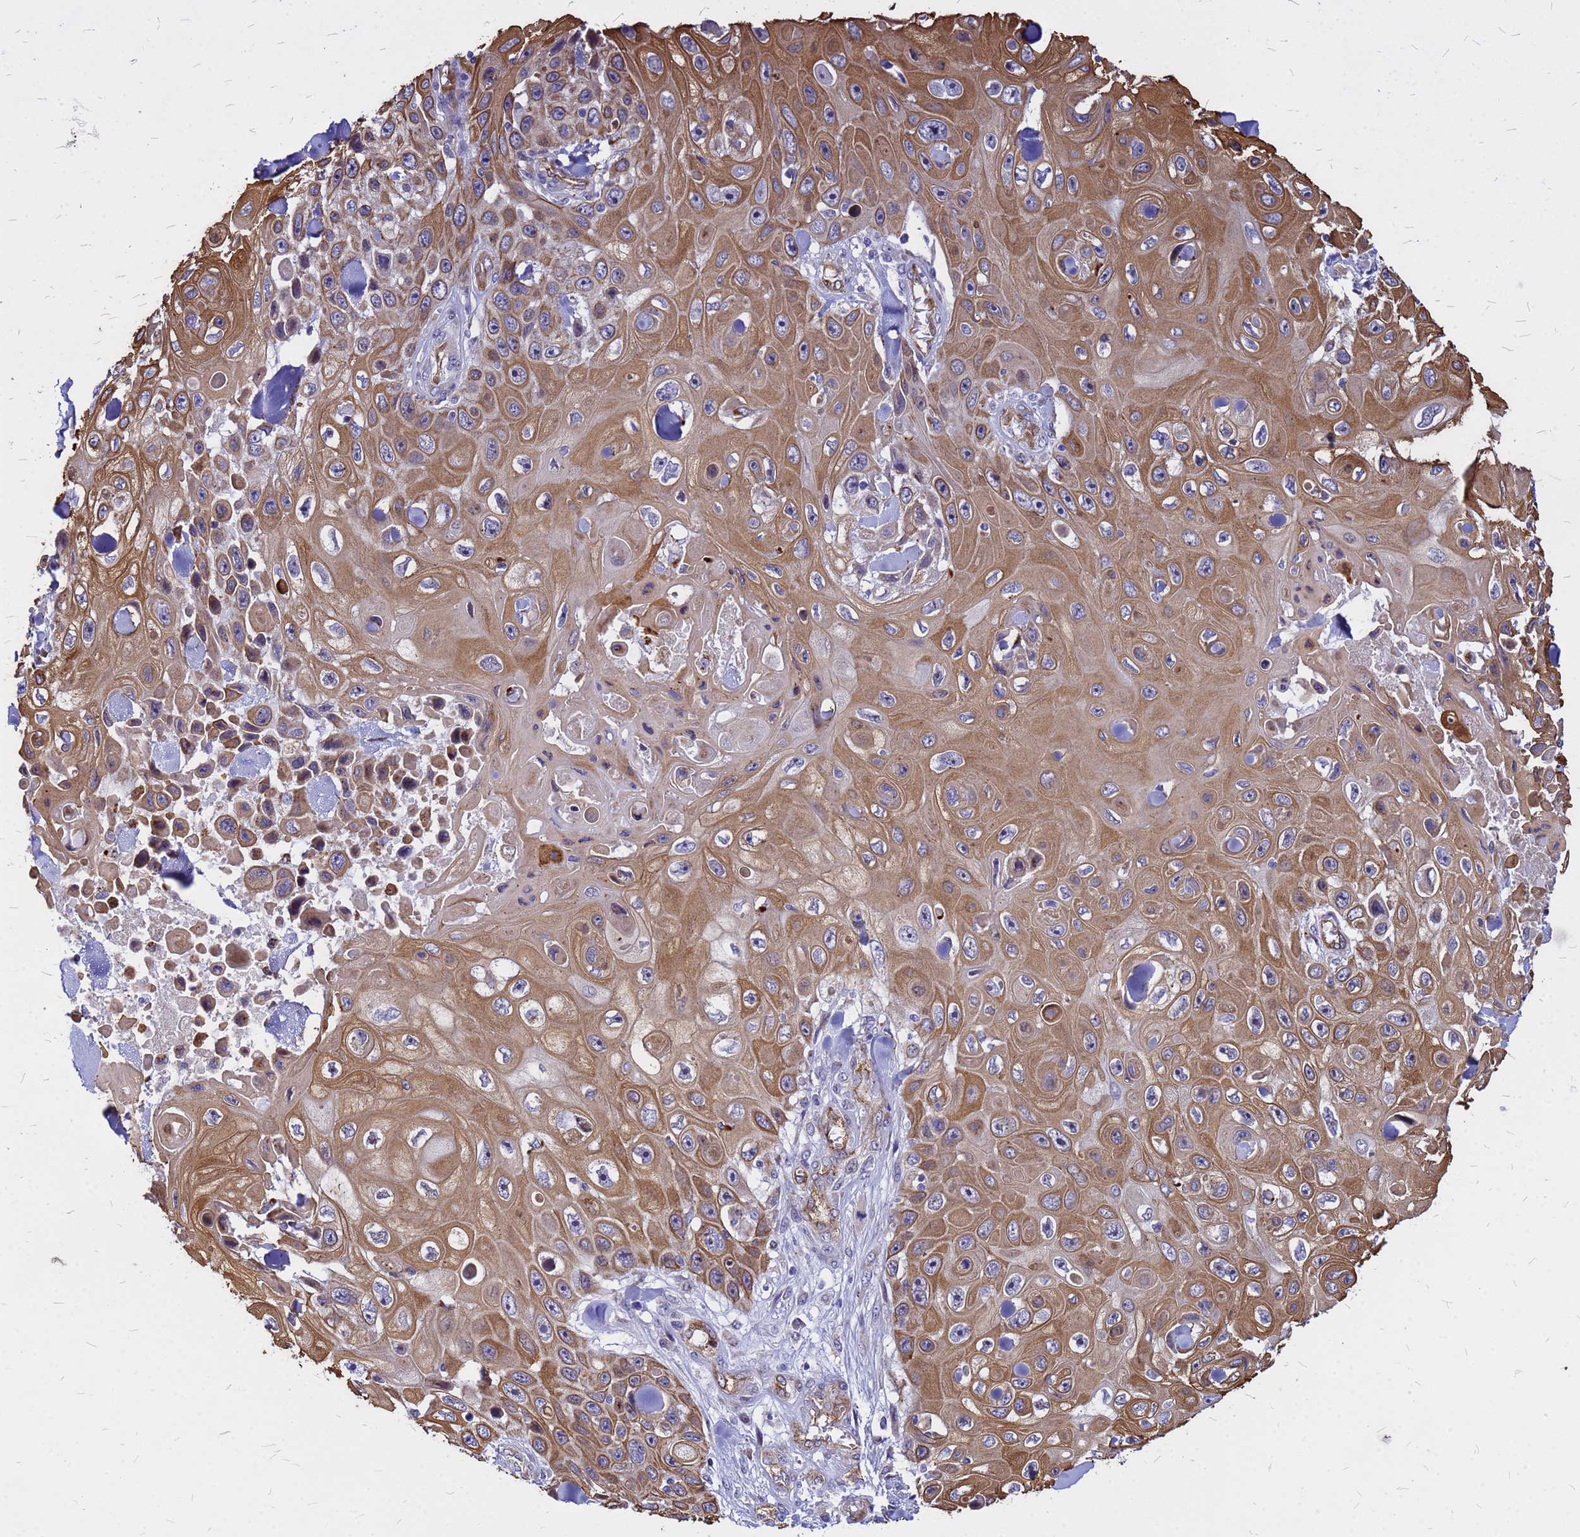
{"staining": {"intensity": "moderate", "quantity": ">75%", "location": "cytoplasmic/membranous"}, "tissue": "skin cancer", "cell_type": "Tumor cells", "image_type": "cancer", "snomed": [{"axis": "morphology", "description": "Squamous cell carcinoma, NOS"}, {"axis": "topography", "description": "Skin"}], "caption": "Skin squamous cell carcinoma was stained to show a protein in brown. There is medium levels of moderate cytoplasmic/membranous staining in approximately >75% of tumor cells. Using DAB (brown) and hematoxylin (blue) stains, captured at high magnification using brightfield microscopy.", "gene": "NOSTRIN", "patient": {"sex": "male", "age": 82}}